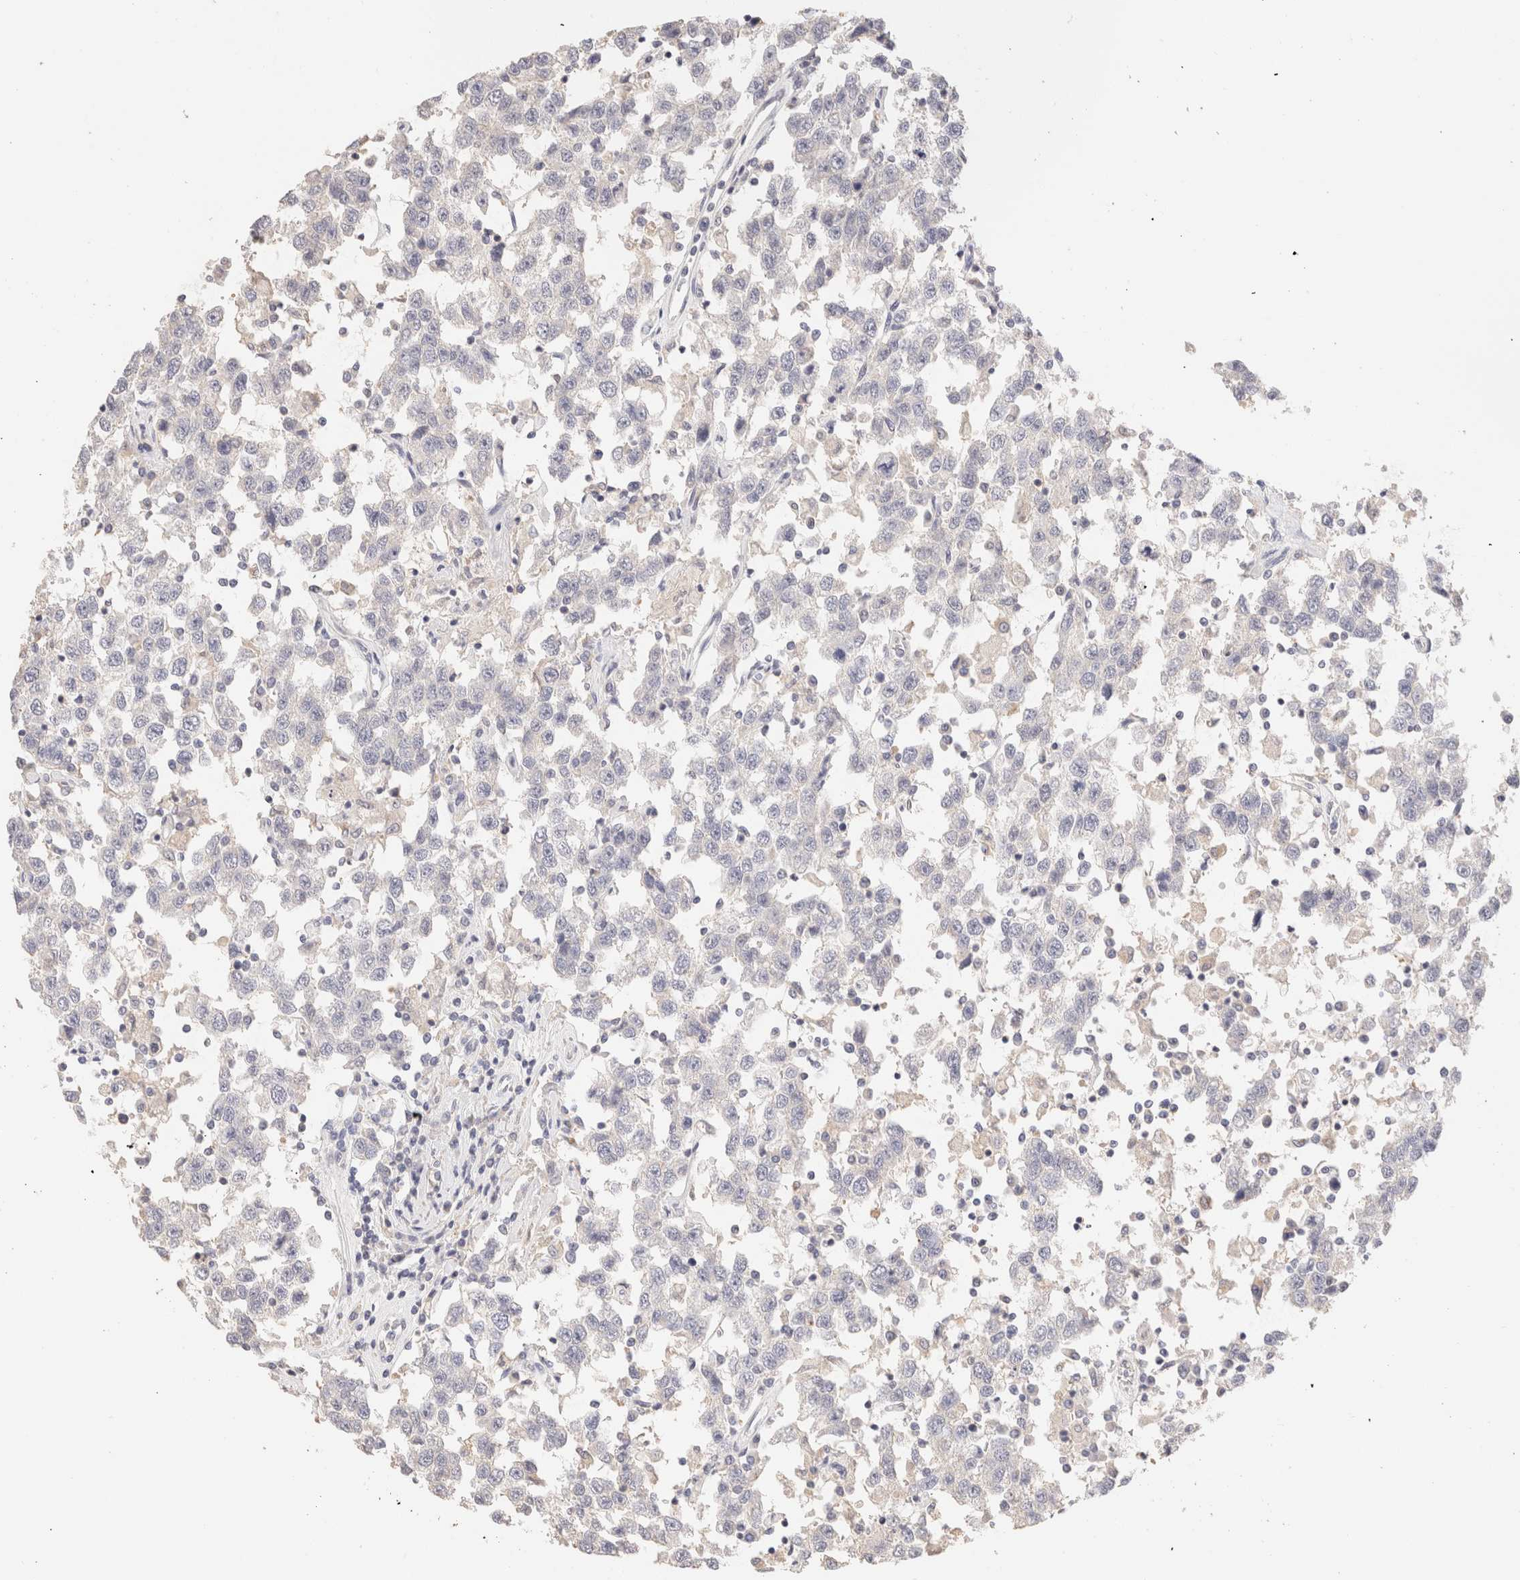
{"staining": {"intensity": "negative", "quantity": "none", "location": "none"}, "tissue": "testis cancer", "cell_type": "Tumor cells", "image_type": "cancer", "snomed": [{"axis": "morphology", "description": "Seminoma, NOS"}, {"axis": "topography", "description": "Testis"}], "caption": "A micrograph of testis cancer stained for a protein demonstrates no brown staining in tumor cells.", "gene": "SCGB2A2", "patient": {"sex": "male", "age": 41}}